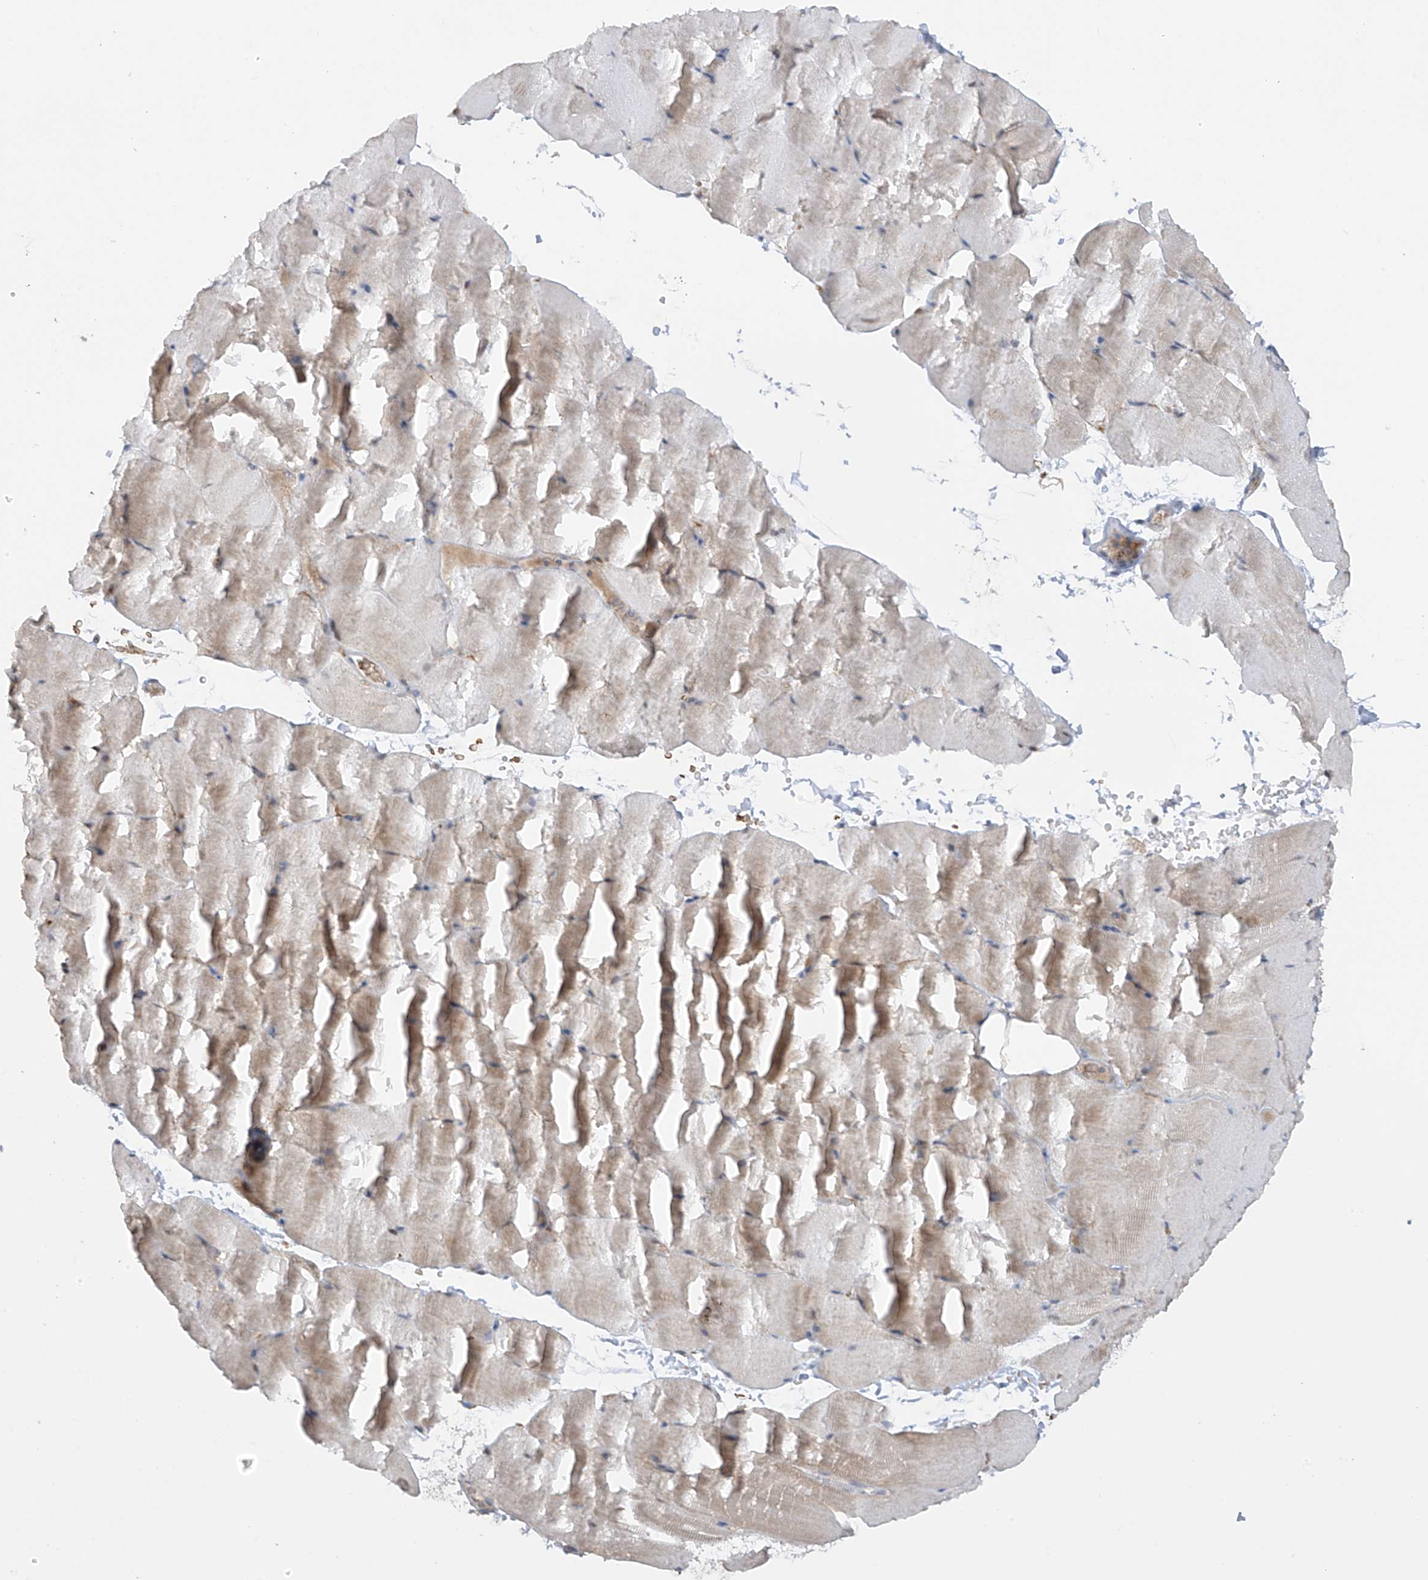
{"staining": {"intensity": "weak", "quantity": "<25%", "location": "cytoplasmic/membranous"}, "tissue": "skeletal muscle", "cell_type": "Myocytes", "image_type": "normal", "snomed": [{"axis": "morphology", "description": "Normal tissue, NOS"}, {"axis": "topography", "description": "Skeletal muscle"}, {"axis": "topography", "description": "Parathyroid gland"}], "caption": "Myocytes are negative for brown protein staining in unremarkable skeletal muscle. (DAB immunohistochemistry (IHC) with hematoxylin counter stain).", "gene": "METTL18", "patient": {"sex": "female", "age": 37}}